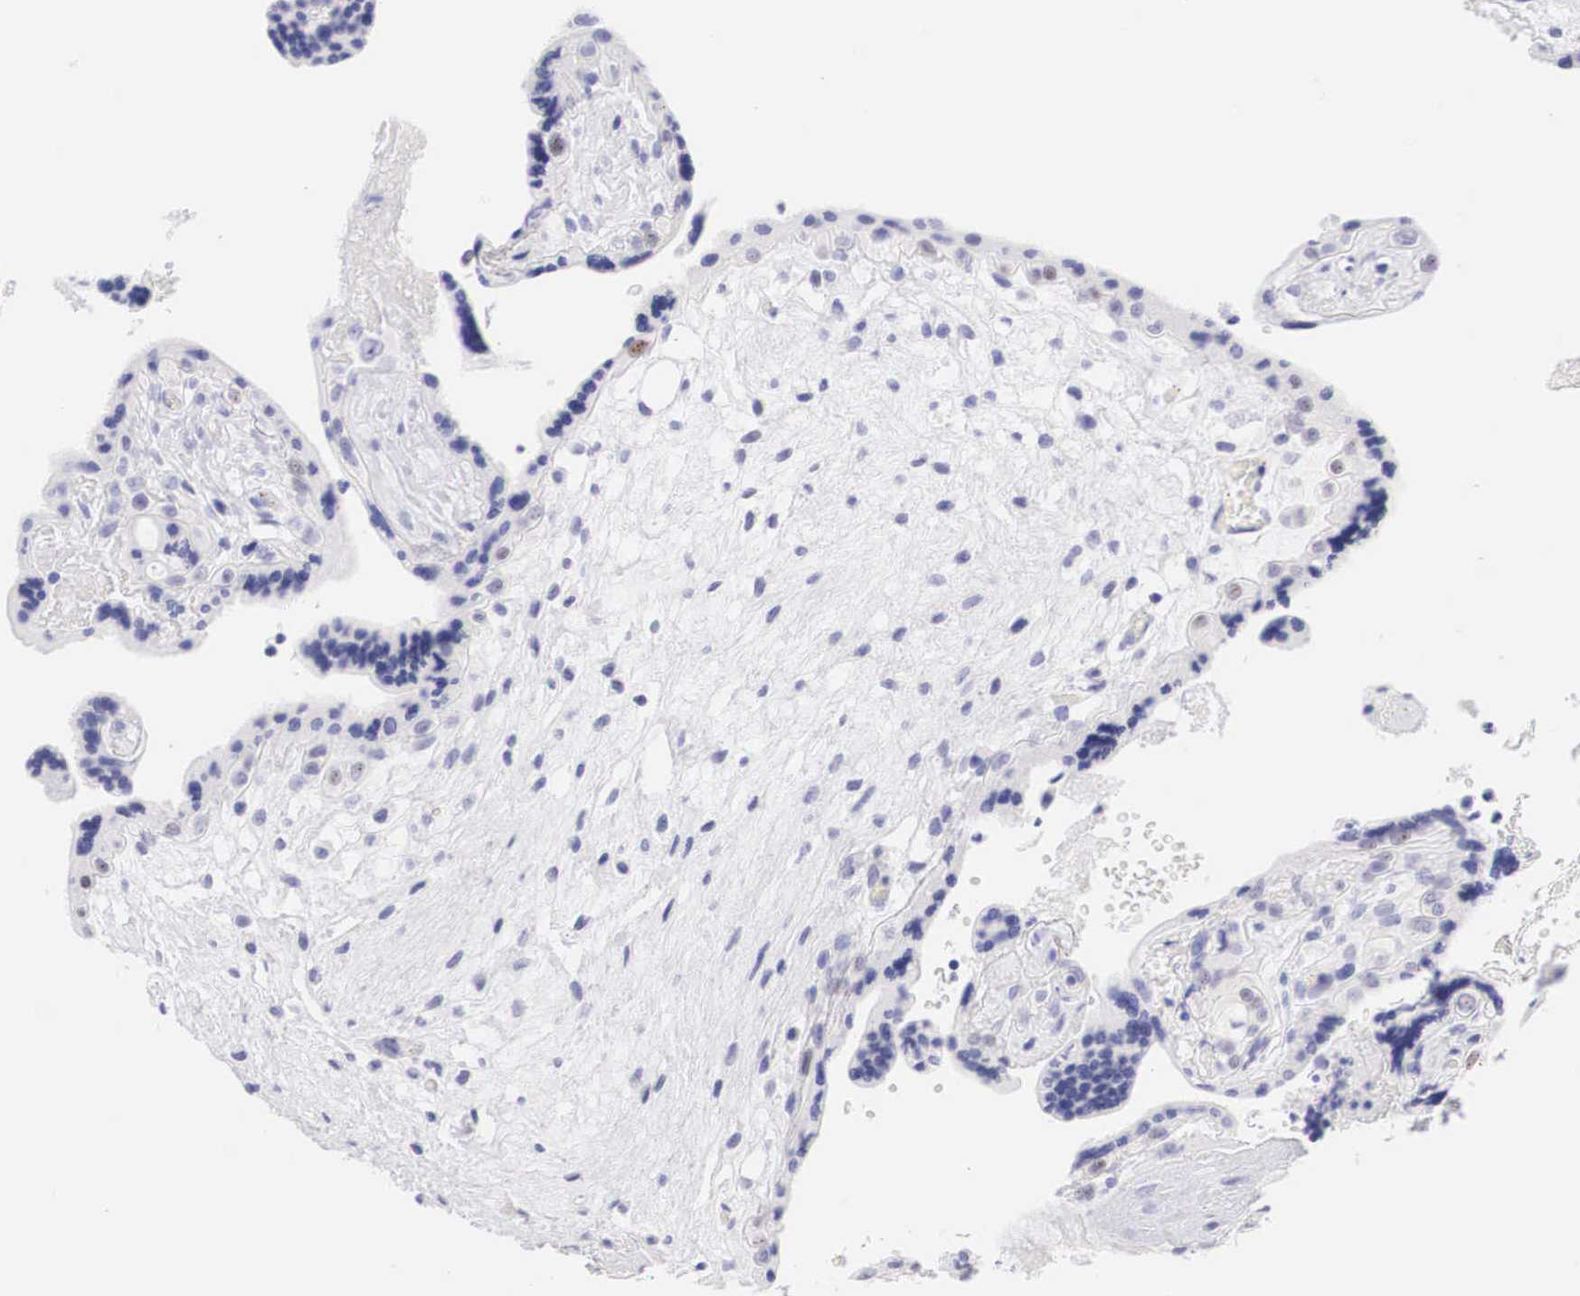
{"staining": {"intensity": "negative", "quantity": "none", "location": "none"}, "tissue": "placenta", "cell_type": "Decidual cells", "image_type": "normal", "snomed": [{"axis": "morphology", "description": "Normal tissue, NOS"}, {"axis": "topography", "description": "Placenta"}], "caption": "Placenta stained for a protein using immunohistochemistry demonstrates no positivity decidual cells.", "gene": "TYR", "patient": {"sex": "female", "age": 24}}